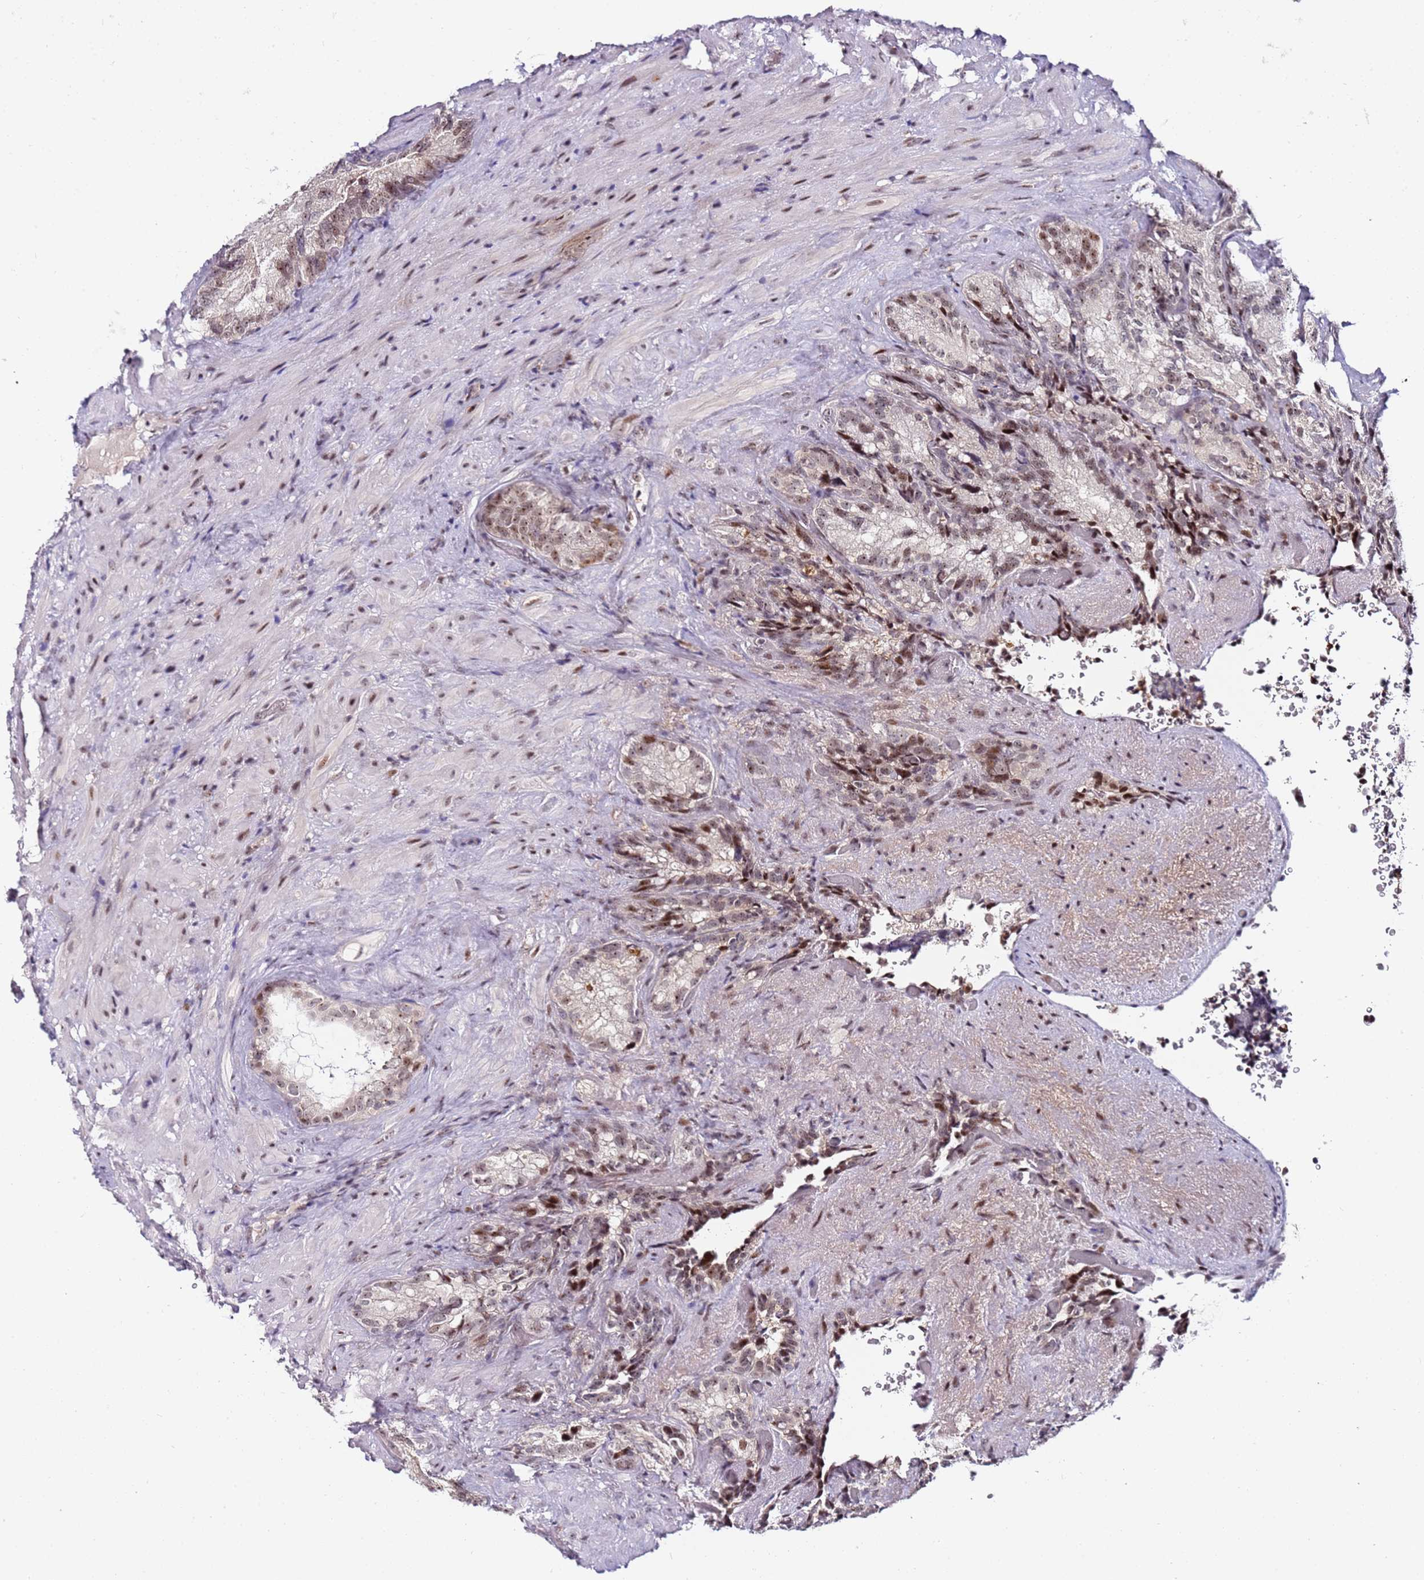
{"staining": {"intensity": "moderate", "quantity": ">75%", "location": "nuclear"}, "tissue": "seminal vesicle", "cell_type": "Glandular cells", "image_type": "normal", "snomed": [{"axis": "morphology", "description": "Normal tissue, NOS"}, {"axis": "topography", "description": "Seminal veicle"}], "caption": "Immunohistochemical staining of unremarkable human seminal vesicle demonstrates medium levels of moderate nuclear staining in about >75% of glandular cells.", "gene": "FCF1", "patient": {"sex": "male", "age": 62}}